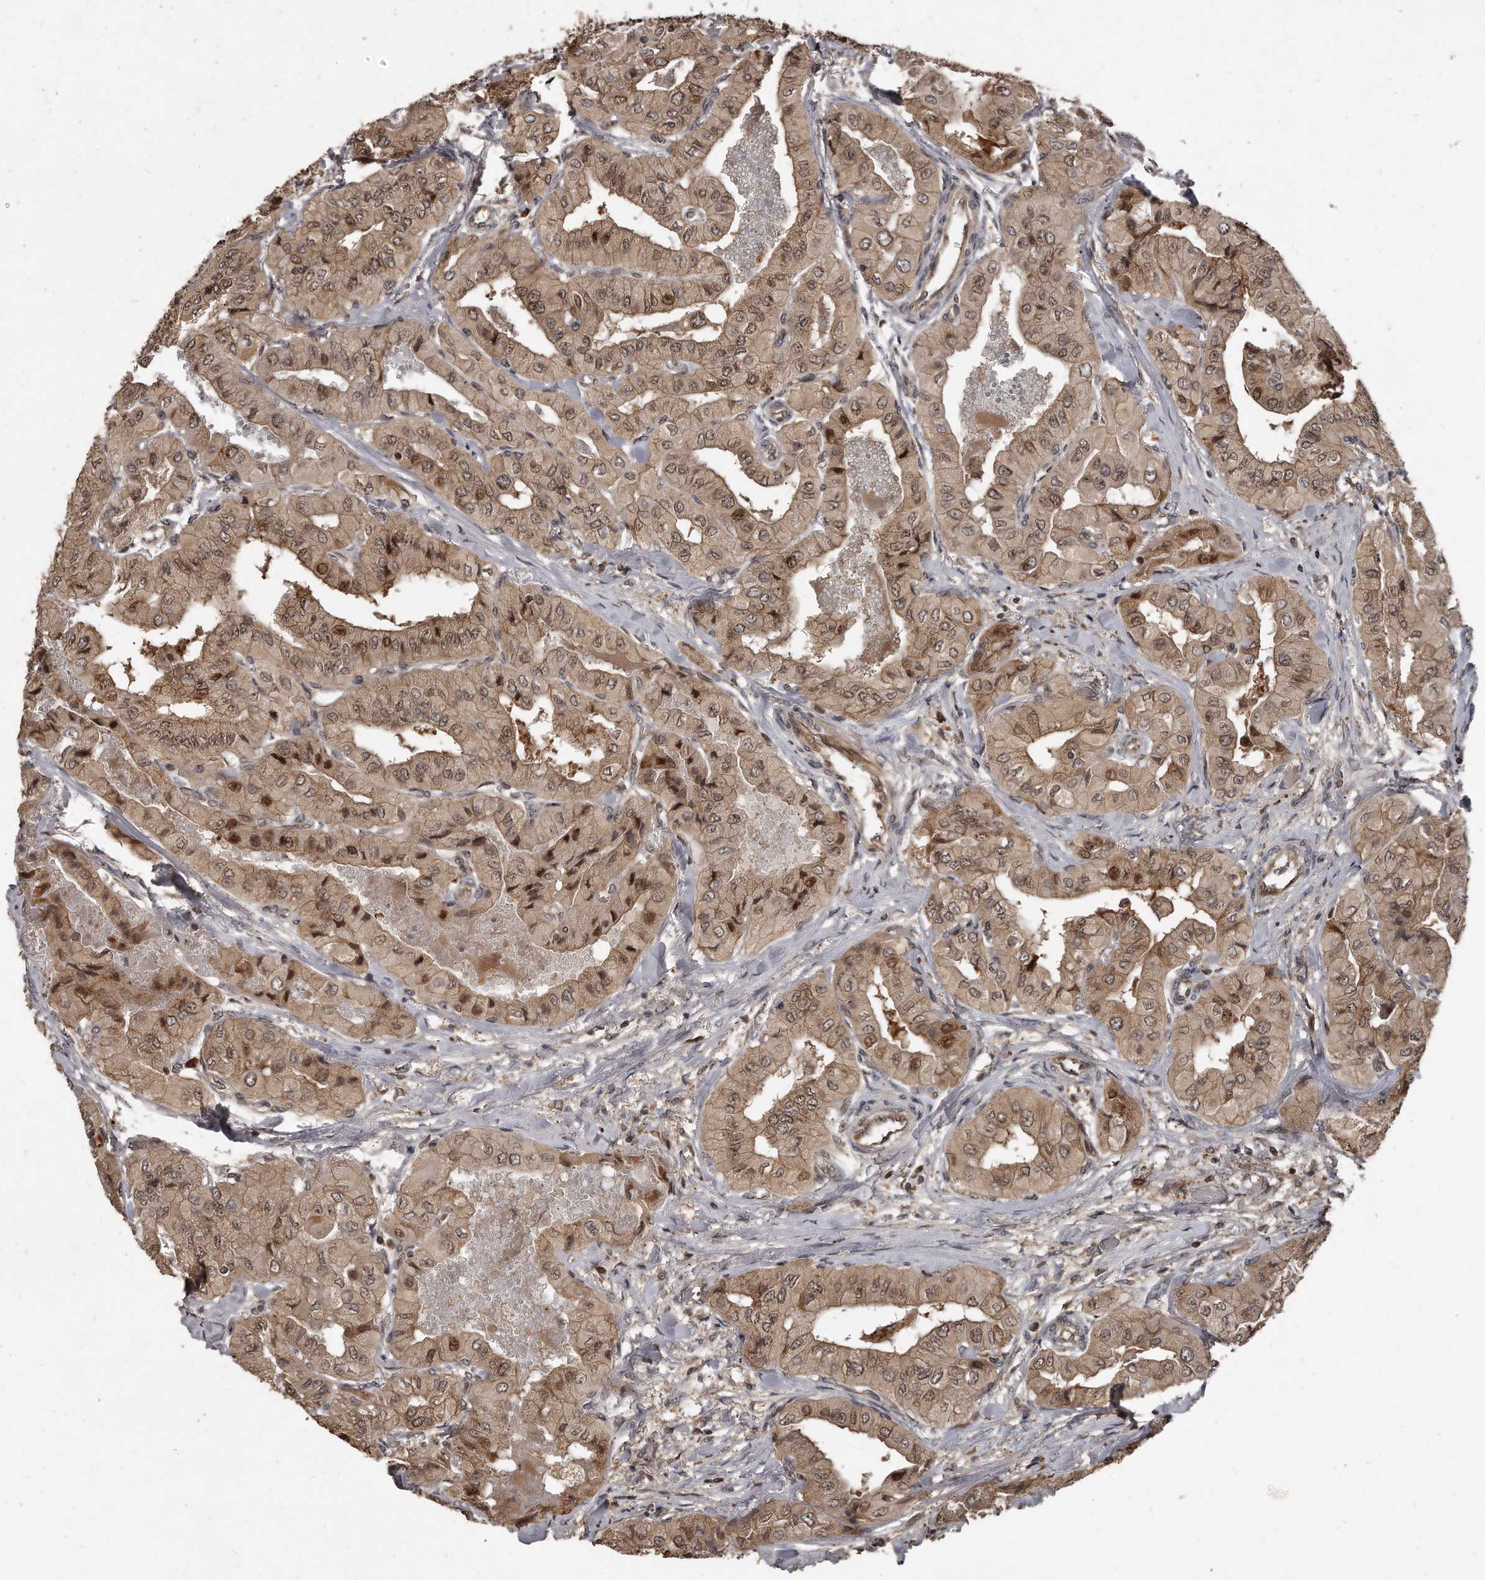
{"staining": {"intensity": "moderate", "quantity": ">75%", "location": "cytoplasmic/membranous,nuclear"}, "tissue": "thyroid cancer", "cell_type": "Tumor cells", "image_type": "cancer", "snomed": [{"axis": "morphology", "description": "Papillary adenocarcinoma, NOS"}, {"axis": "topography", "description": "Thyroid gland"}], "caption": "Moderate cytoplasmic/membranous and nuclear protein expression is identified in approximately >75% of tumor cells in thyroid cancer (papillary adenocarcinoma). (DAB = brown stain, brightfield microscopy at high magnification).", "gene": "GCH1", "patient": {"sex": "female", "age": 59}}